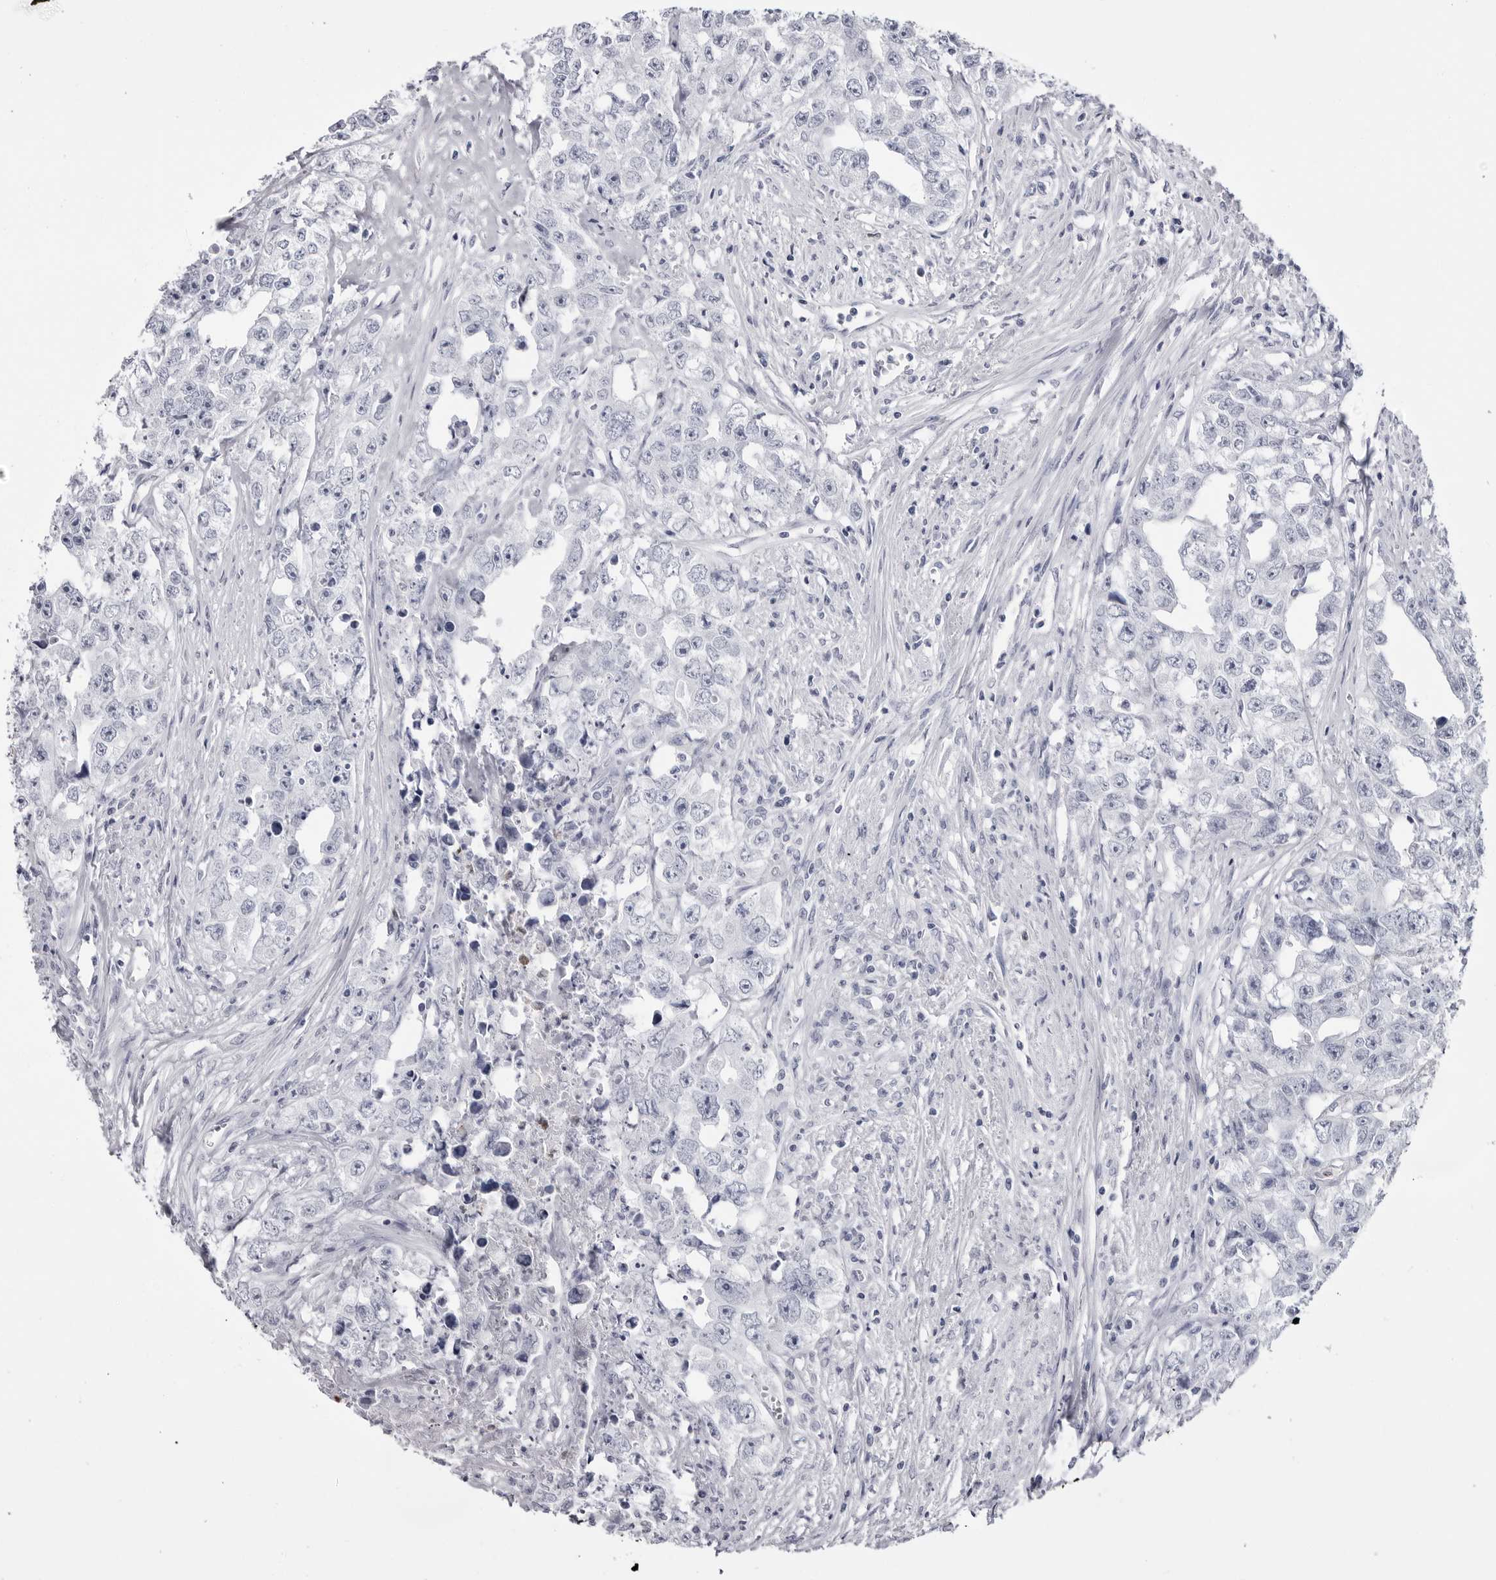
{"staining": {"intensity": "negative", "quantity": "none", "location": "none"}, "tissue": "testis cancer", "cell_type": "Tumor cells", "image_type": "cancer", "snomed": [{"axis": "morphology", "description": "Seminoma, NOS"}, {"axis": "morphology", "description": "Carcinoma, Embryonal, NOS"}, {"axis": "topography", "description": "Testis"}], "caption": "DAB (3,3'-diaminobenzidine) immunohistochemical staining of human embryonal carcinoma (testis) exhibits no significant staining in tumor cells.", "gene": "STAP2", "patient": {"sex": "male", "age": 43}}